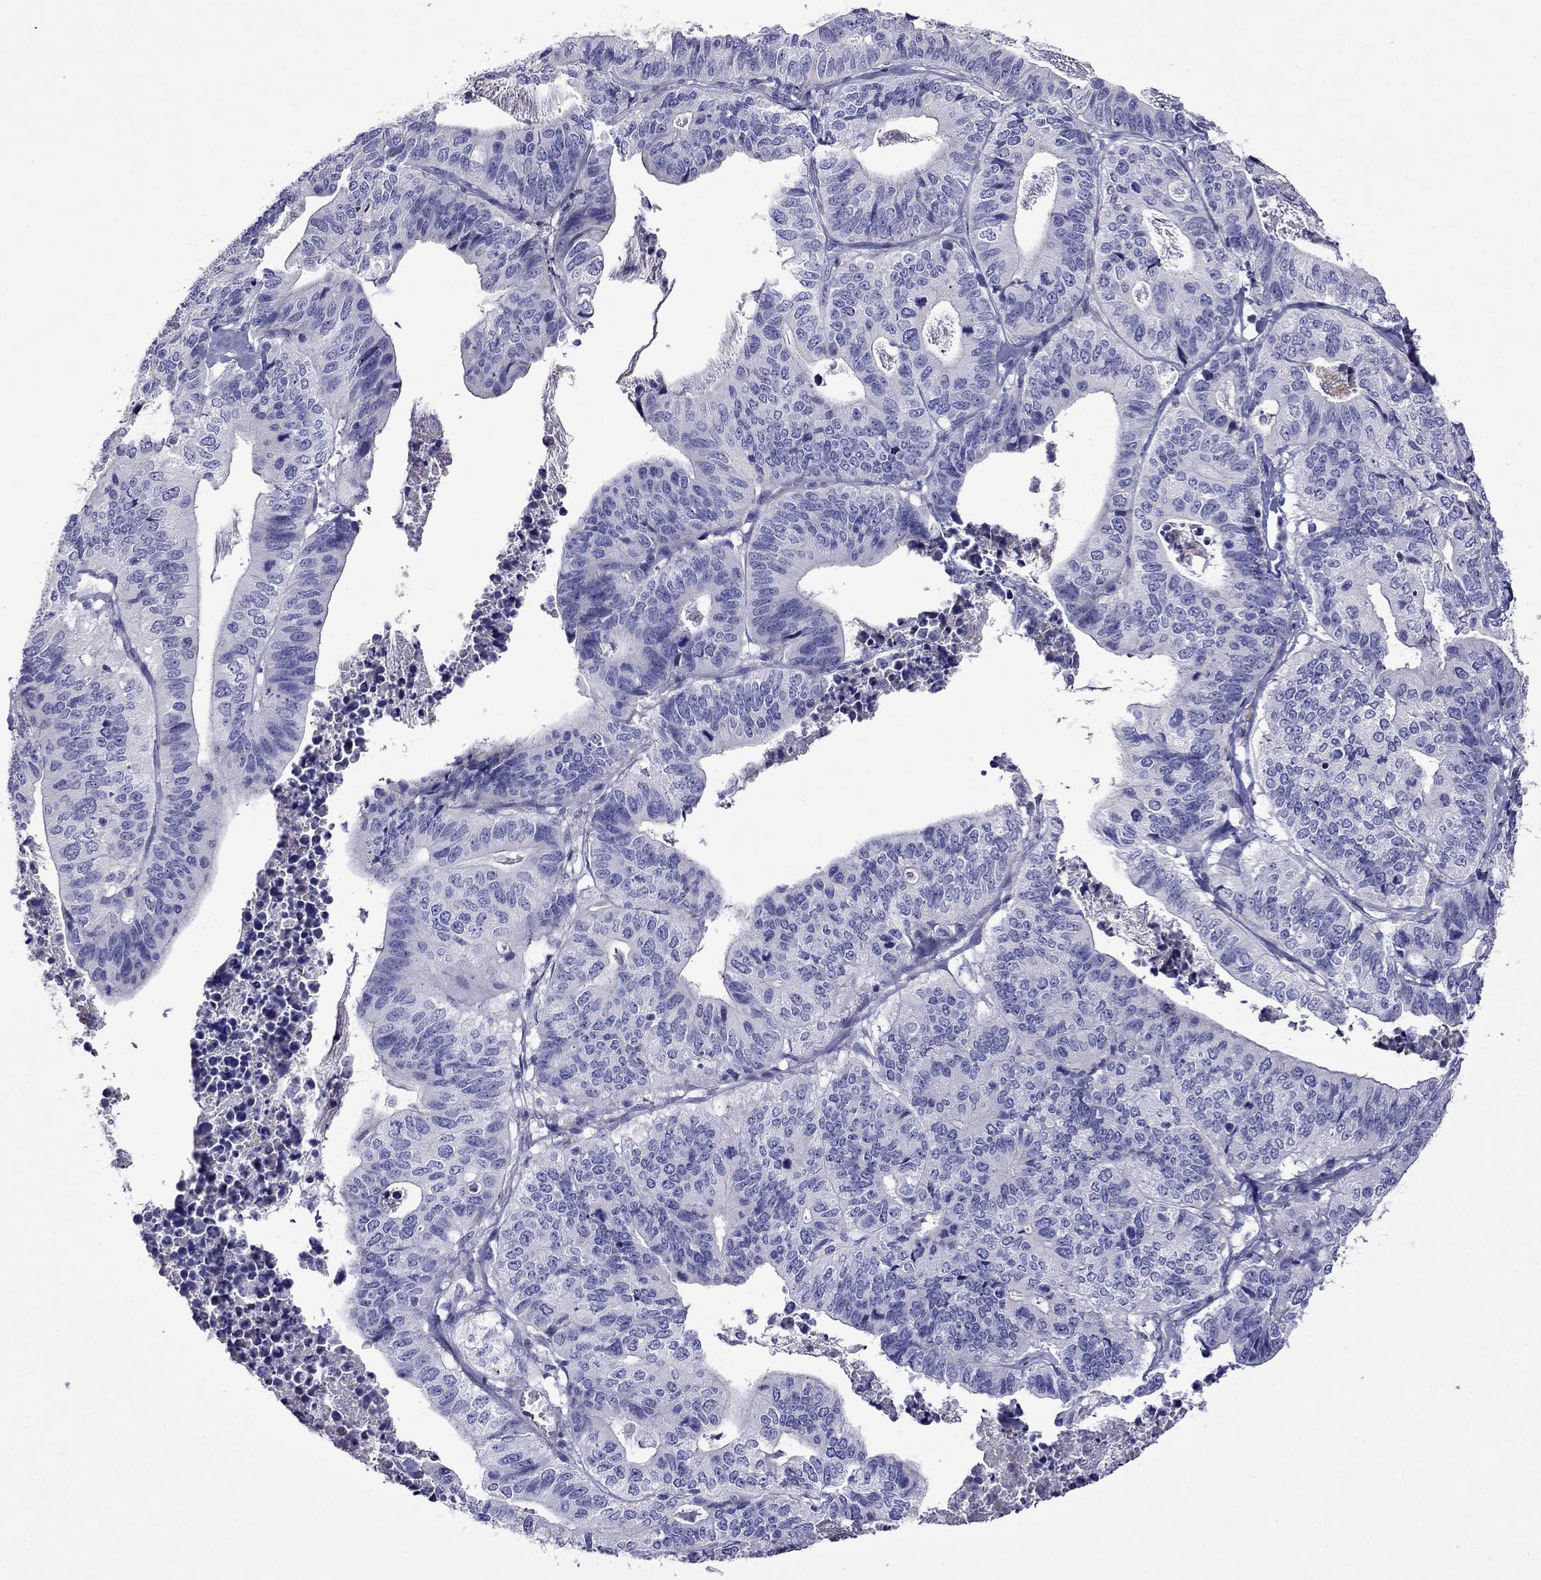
{"staining": {"intensity": "negative", "quantity": "none", "location": "none"}, "tissue": "stomach cancer", "cell_type": "Tumor cells", "image_type": "cancer", "snomed": [{"axis": "morphology", "description": "Adenocarcinoma, NOS"}, {"axis": "topography", "description": "Stomach, upper"}], "caption": "Tumor cells are negative for brown protein staining in stomach adenocarcinoma.", "gene": "STAR", "patient": {"sex": "female", "age": 67}}